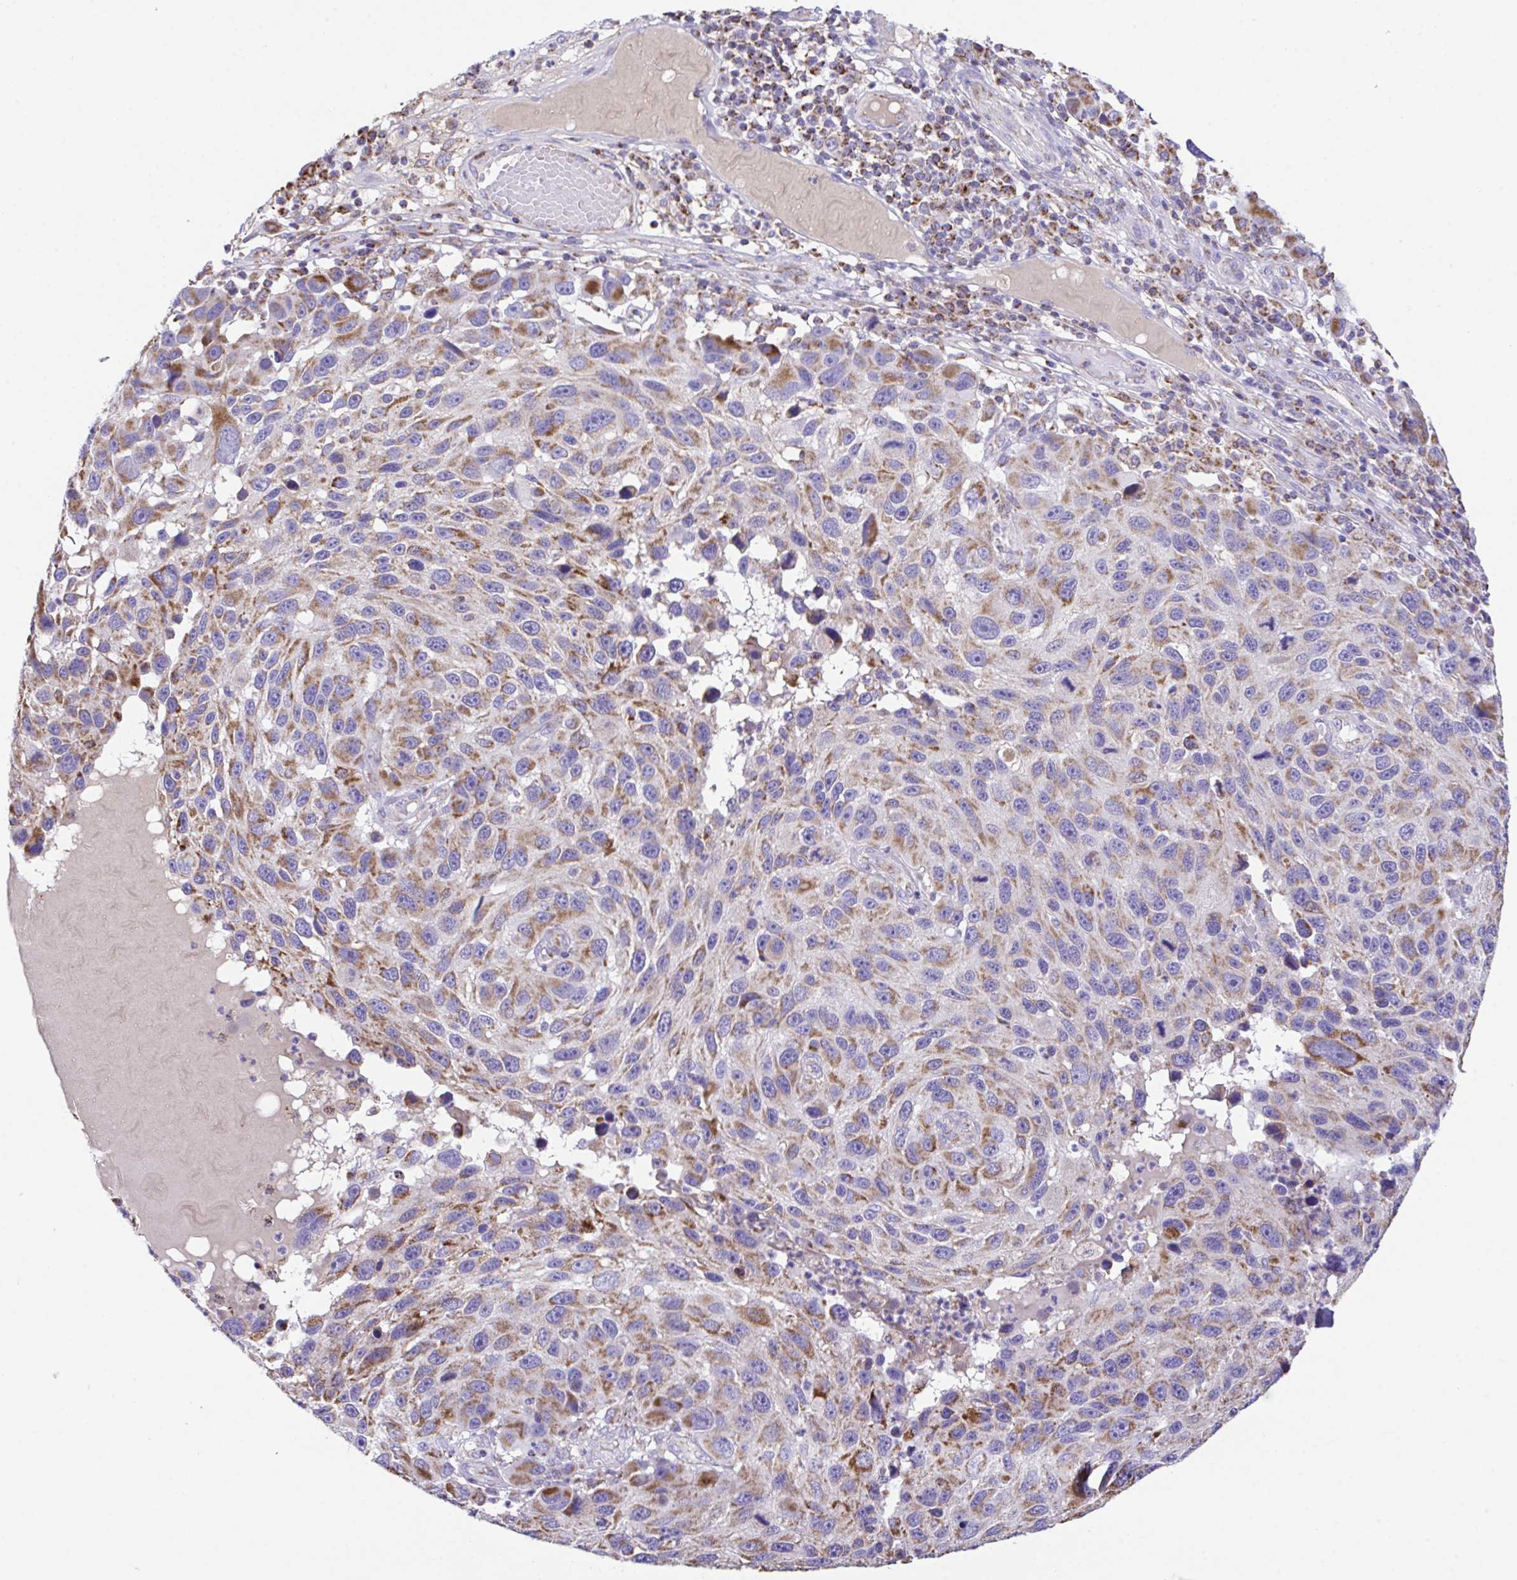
{"staining": {"intensity": "moderate", "quantity": ">75%", "location": "cytoplasmic/membranous"}, "tissue": "melanoma", "cell_type": "Tumor cells", "image_type": "cancer", "snomed": [{"axis": "morphology", "description": "Malignant melanoma, NOS"}, {"axis": "topography", "description": "Skin"}], "caption": "Moderate cytoplasmic/membranous protein positivity is present in about >75% of tumor cells in melanoma. (IHC, brightfield microscopy, high magnification).", "gene": "PCMTD2", "patient": {"sex": "male", "age": 53}}